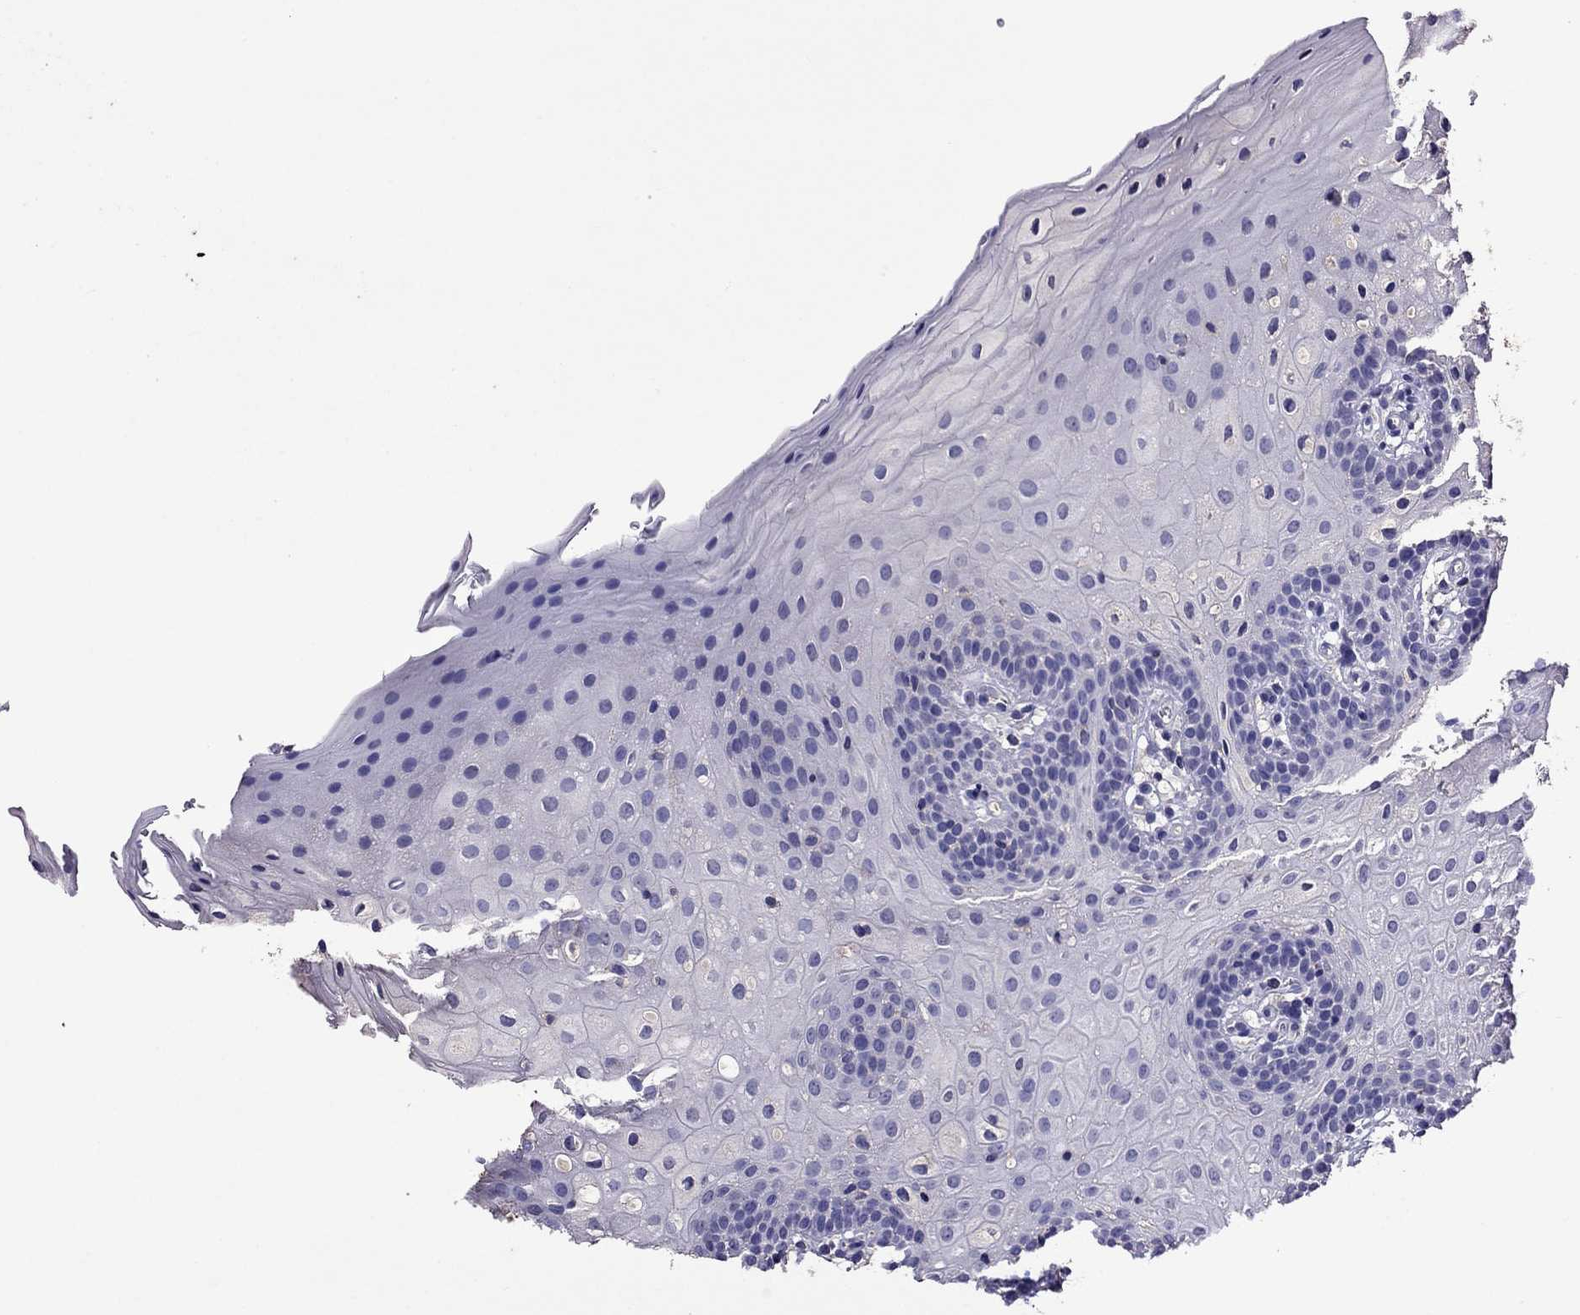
{"staining": {"intensity": "negative", "quantity": "none", "location": "none"}, "tissue": "oral mucosa", "cell_type": "Squamous epithelial cells", "image_type": "normal", "snomed": [{"axis": "morphology", "description": "Normal tissue, NOS"}, {"axis": "topography", "description": "Oral tissue"}, {"axis": "topography", "description": "Tounge, NOS"}], "caption": "The histopathology image reveals no staining of squamous epithelial cells in normal oral mucosa. (DAB immunohistochemistry visualized using brightfield microscopy, high magnification).", "gene": "NKX3", "patient": {"sex": "female", "age": 83}}